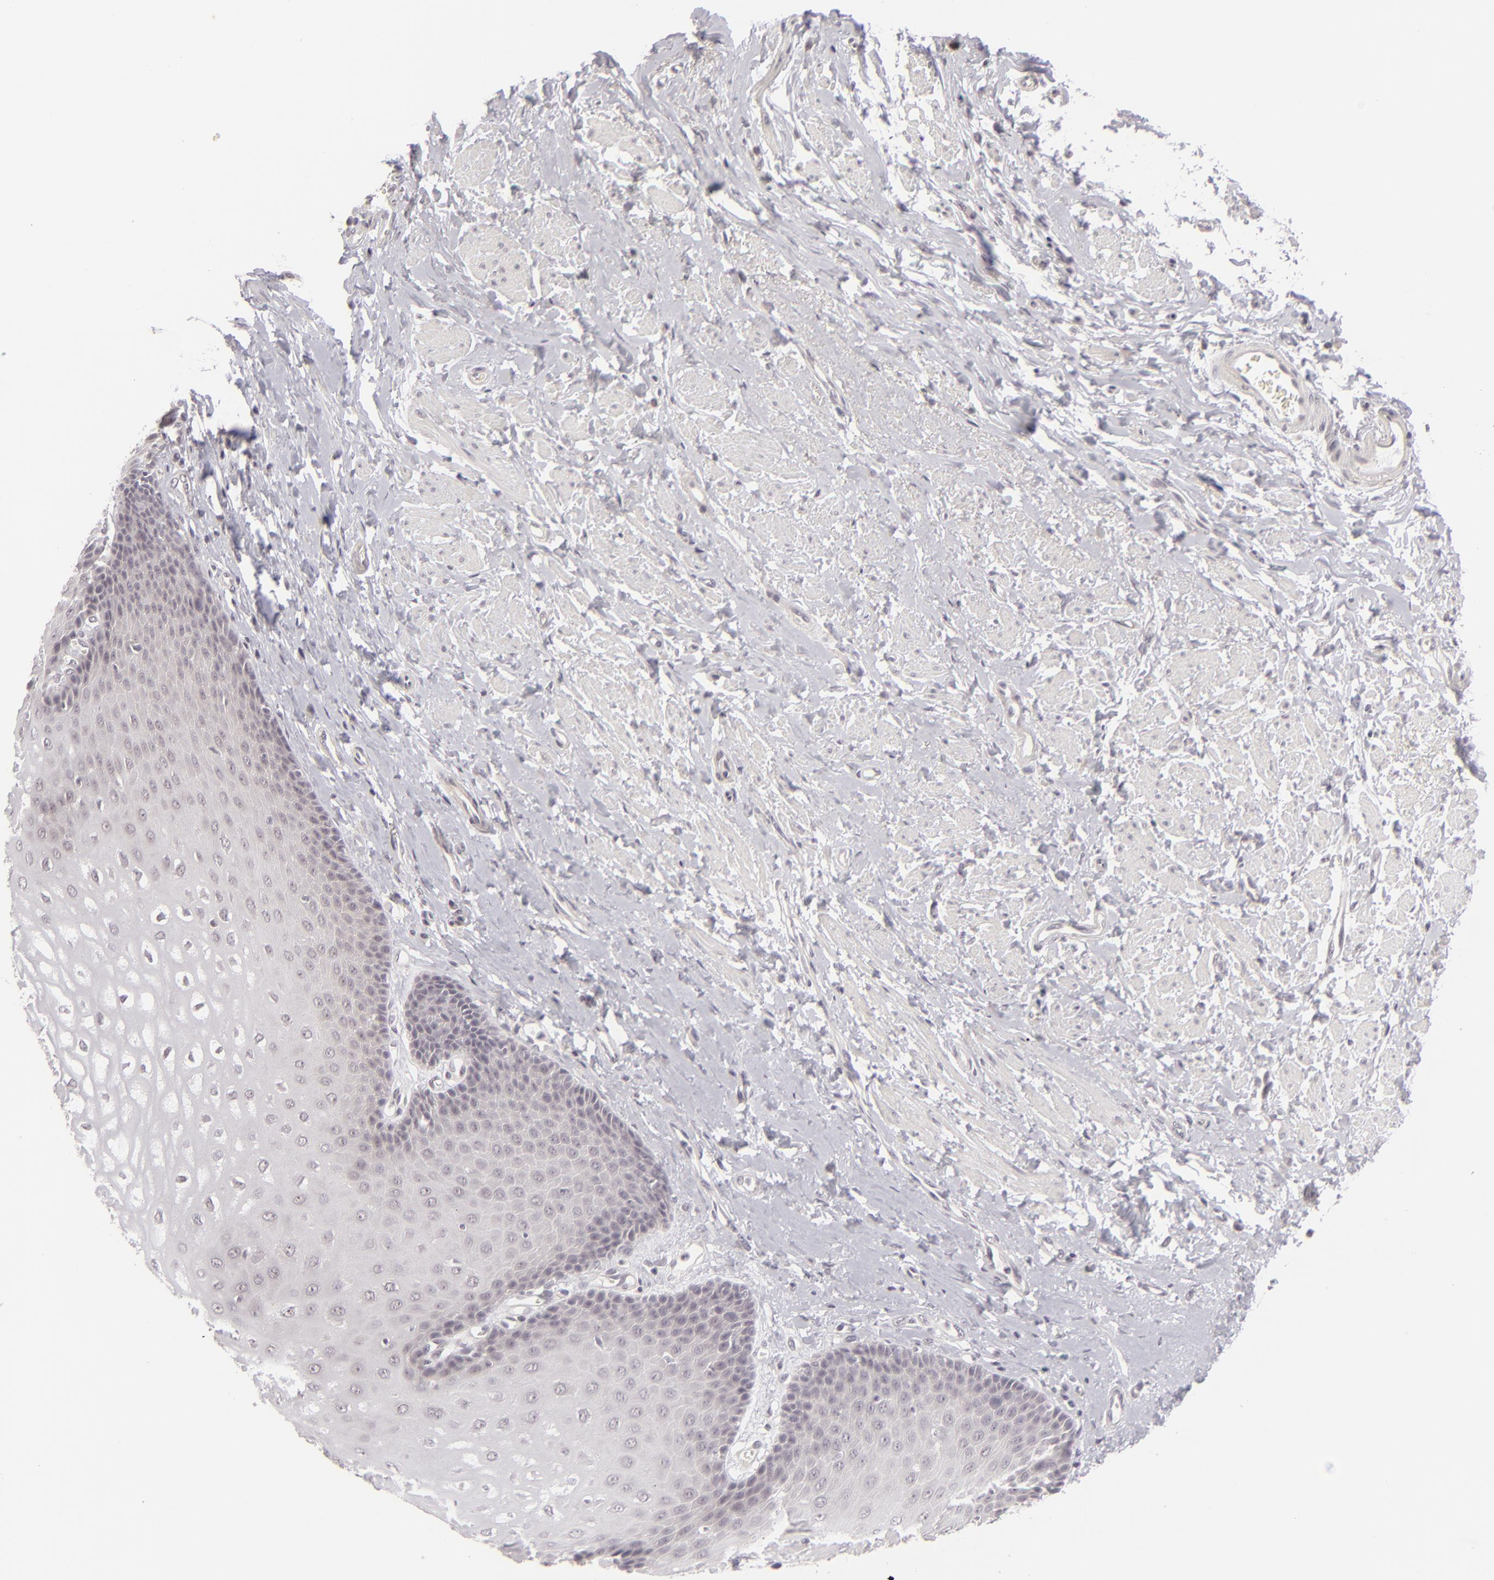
{"staining": {"intensity": "negative", "quantity": "none", "location": "none"}, "tissue": "esophagus", "cell_type": "Squamous epithelial cells", "image_type": "normal", "snomed": [{"axis": "morphology", "description": "Normal tissue, NOS"}, {"axis": "topography", "description": "Esophagus"}], "caption": "Immunohistochemistry of unremarkable esophagus exhibits no staining in squamous epithelial cells.", "gene": "DLG3", "patient": {"sex": "male", "age": 70}}